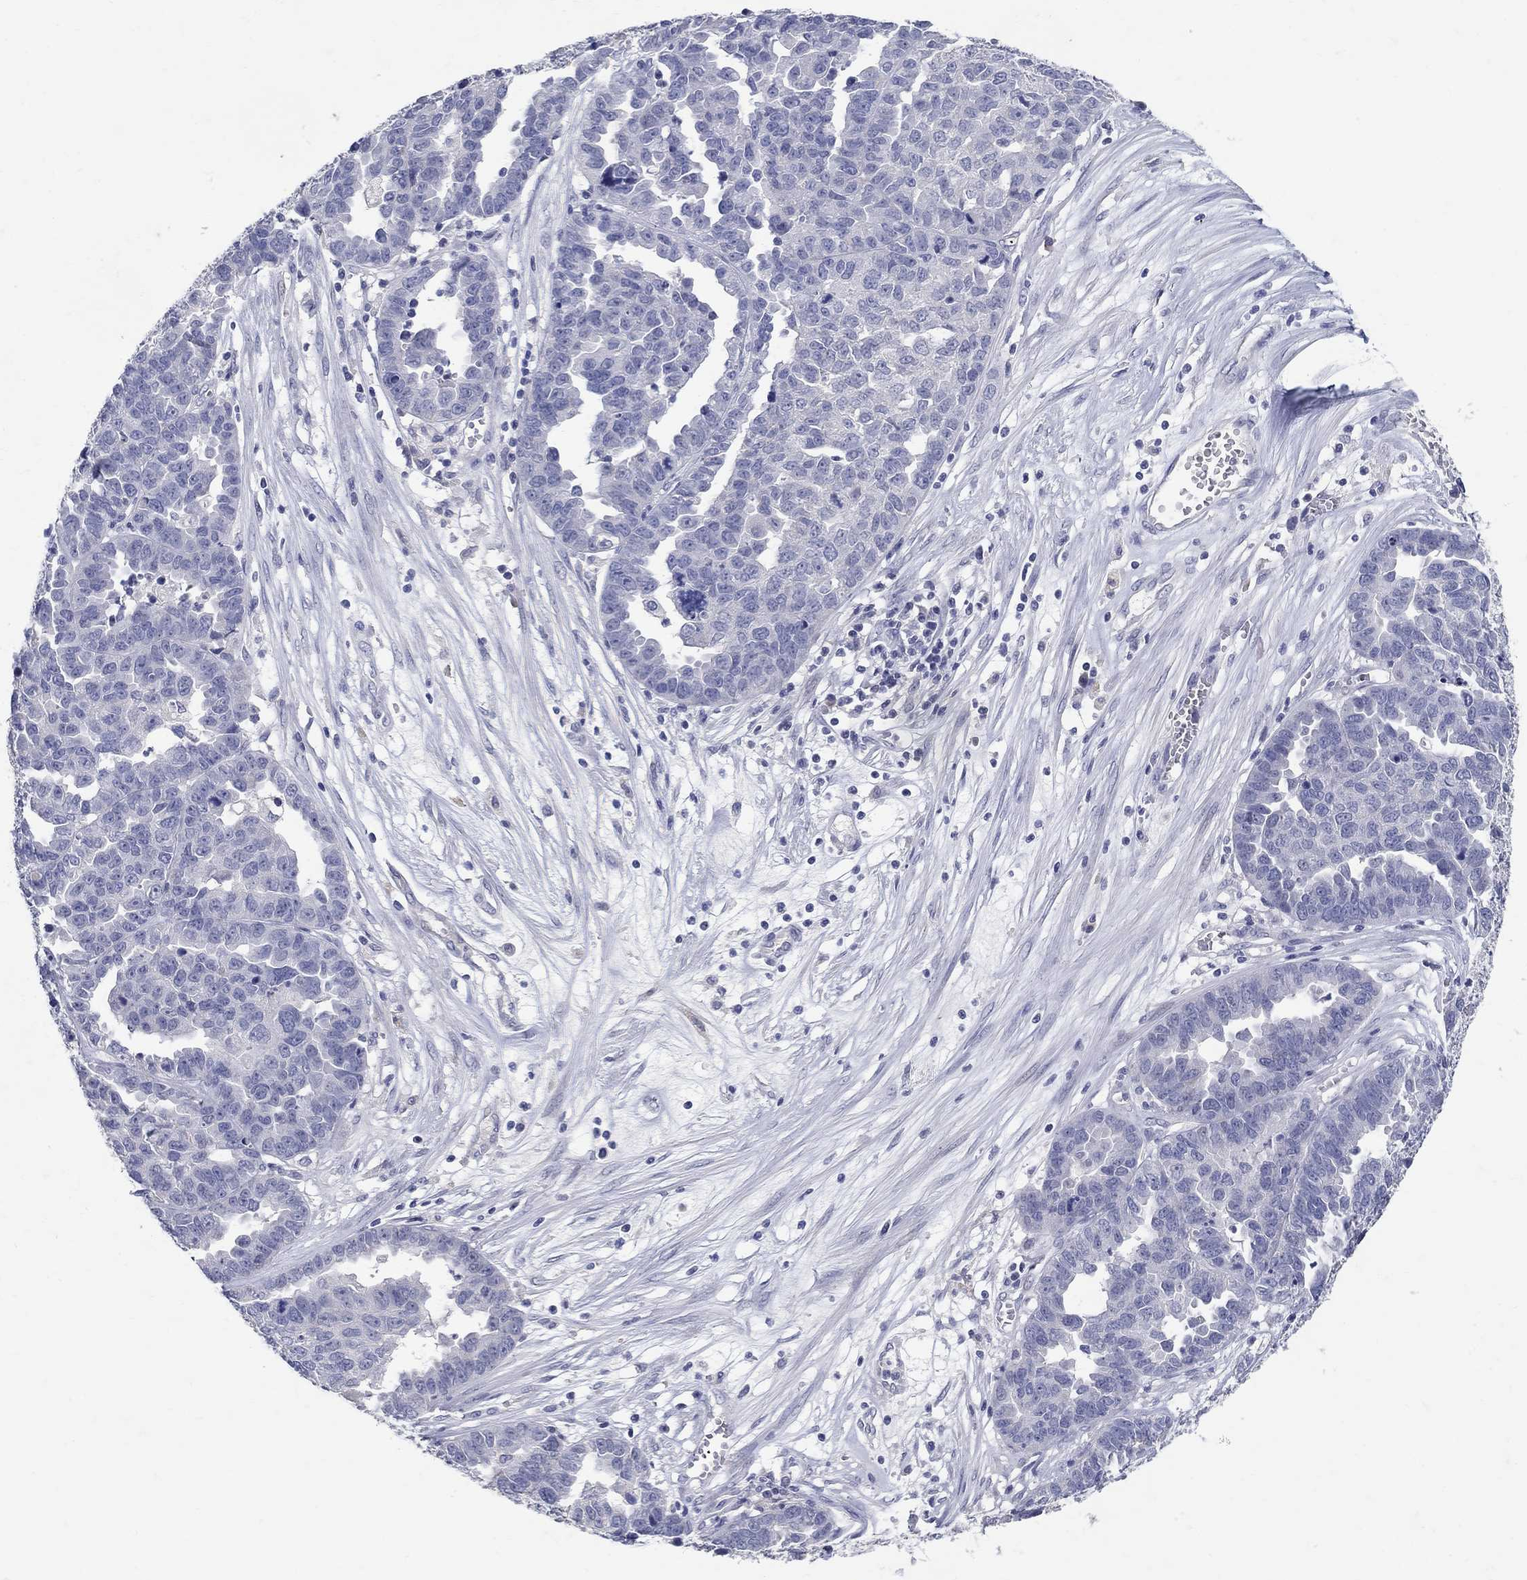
{"staining": {"intensity": "negative", "quantity": "none", "location": "none"}, "tissue": "ovarian cancer", "cell_type": "Tumor cells", "image_type": "cancer", "snomed": [{"axis": "morphology", "description": "Cystadenocarcinoma, serous, NOS"}, {"axis": "topography", "description": "Ovary"}], "caption": "The image shows no staining of tumor cells in ovarian serous cystadenocarcinoma.", "gene": "SOX2", "patient": {"sex": "female", "age": 87}}